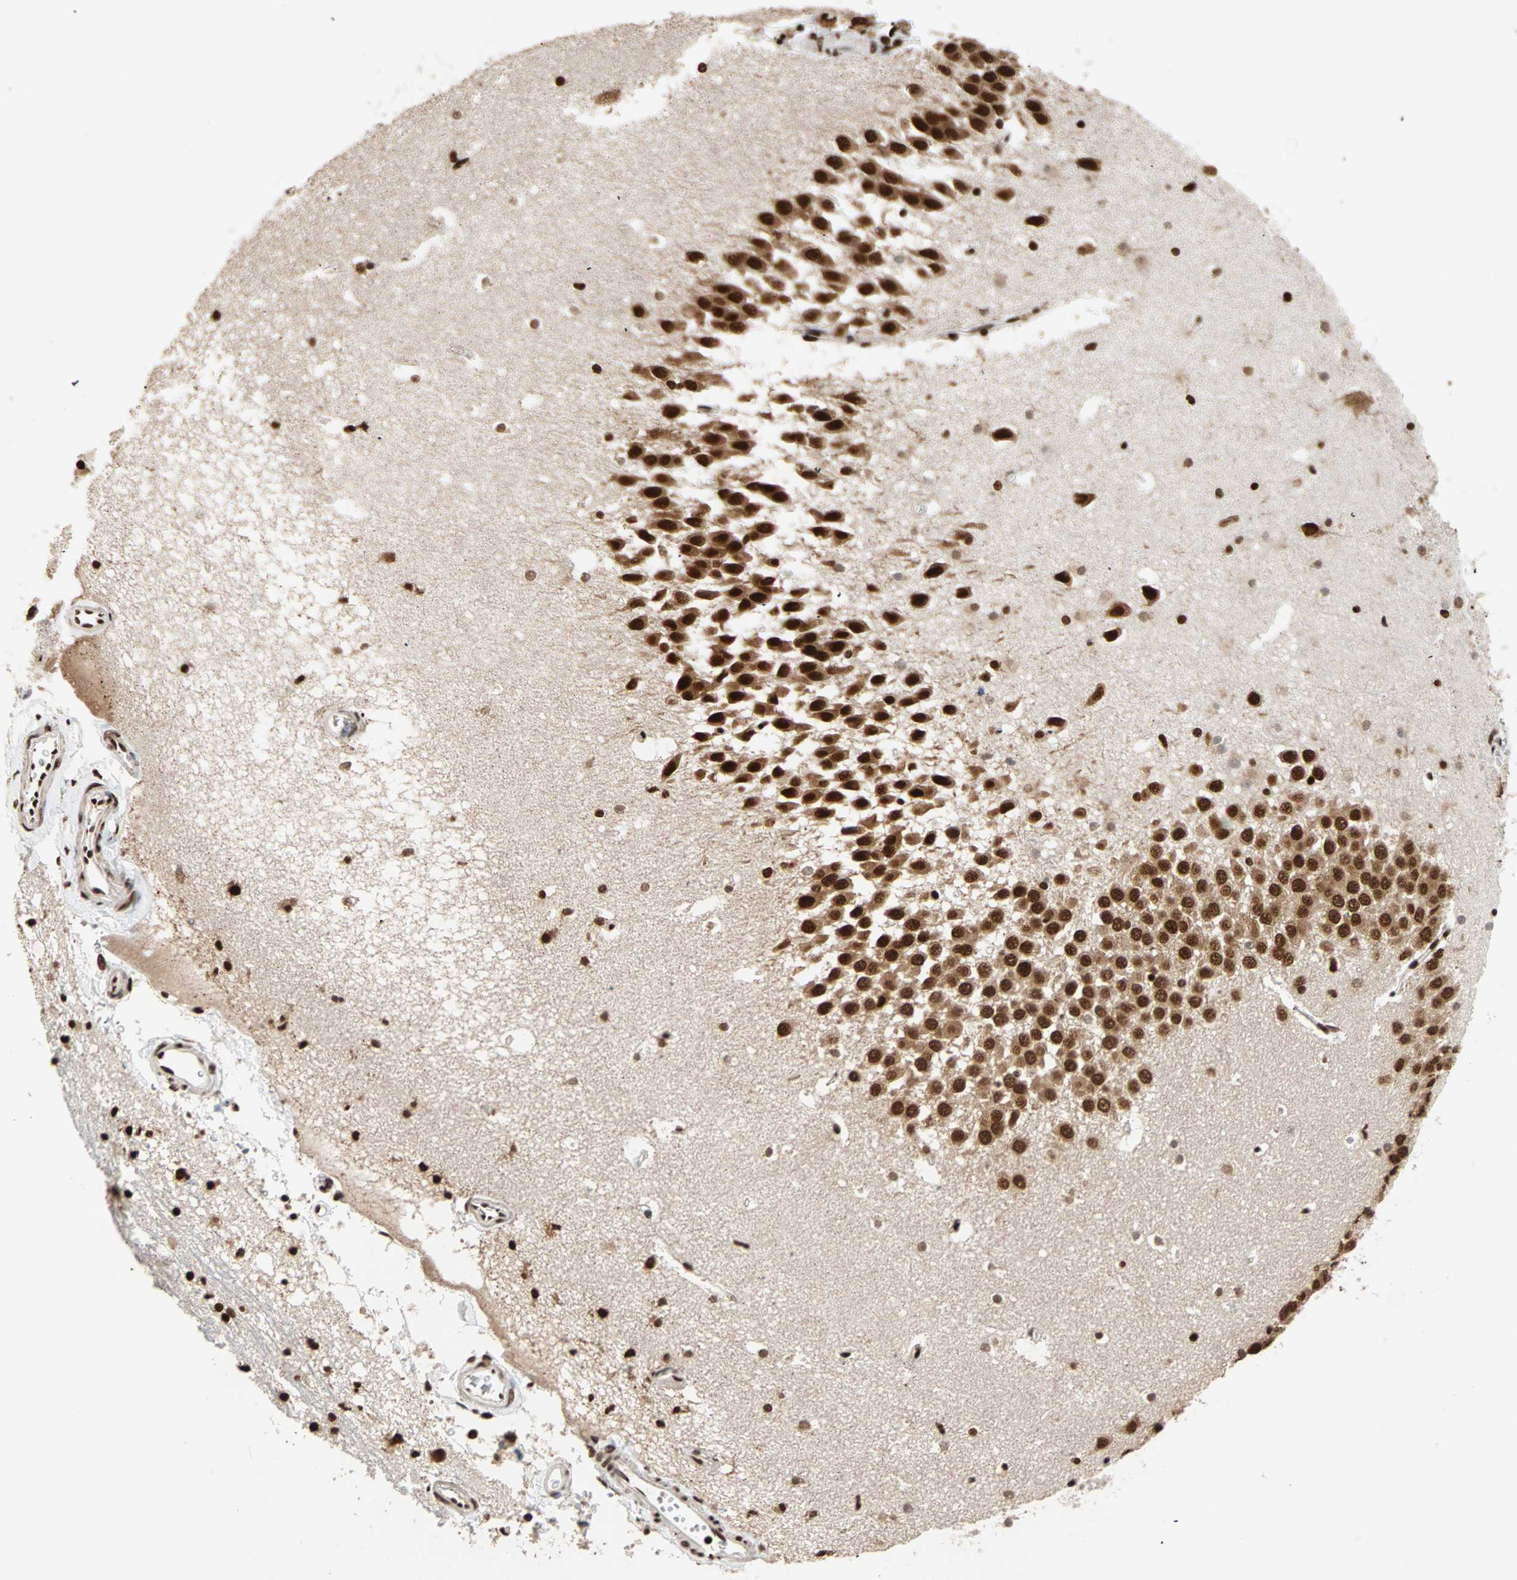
{"staining": {"intensity": "strong", "quantity": ">75%", "location": "nuclear"}, "tissue": "hippocampus", "cell_type": "Glial cells", "image_type": "normal", "snomed": [{"axis": "morphology", "description": "Normal tissue, NOS"}, {"axis": "topography", "description": "Hippocampus"}], "caption": "Immunohistochemical staining of unremarkable hippocampus demonstrates >75% levels of strong nuclear protein positivity in approximately >75% of glial cells.", "gene": "ILF2", "patient": {"sex": "male", "age": 45}}